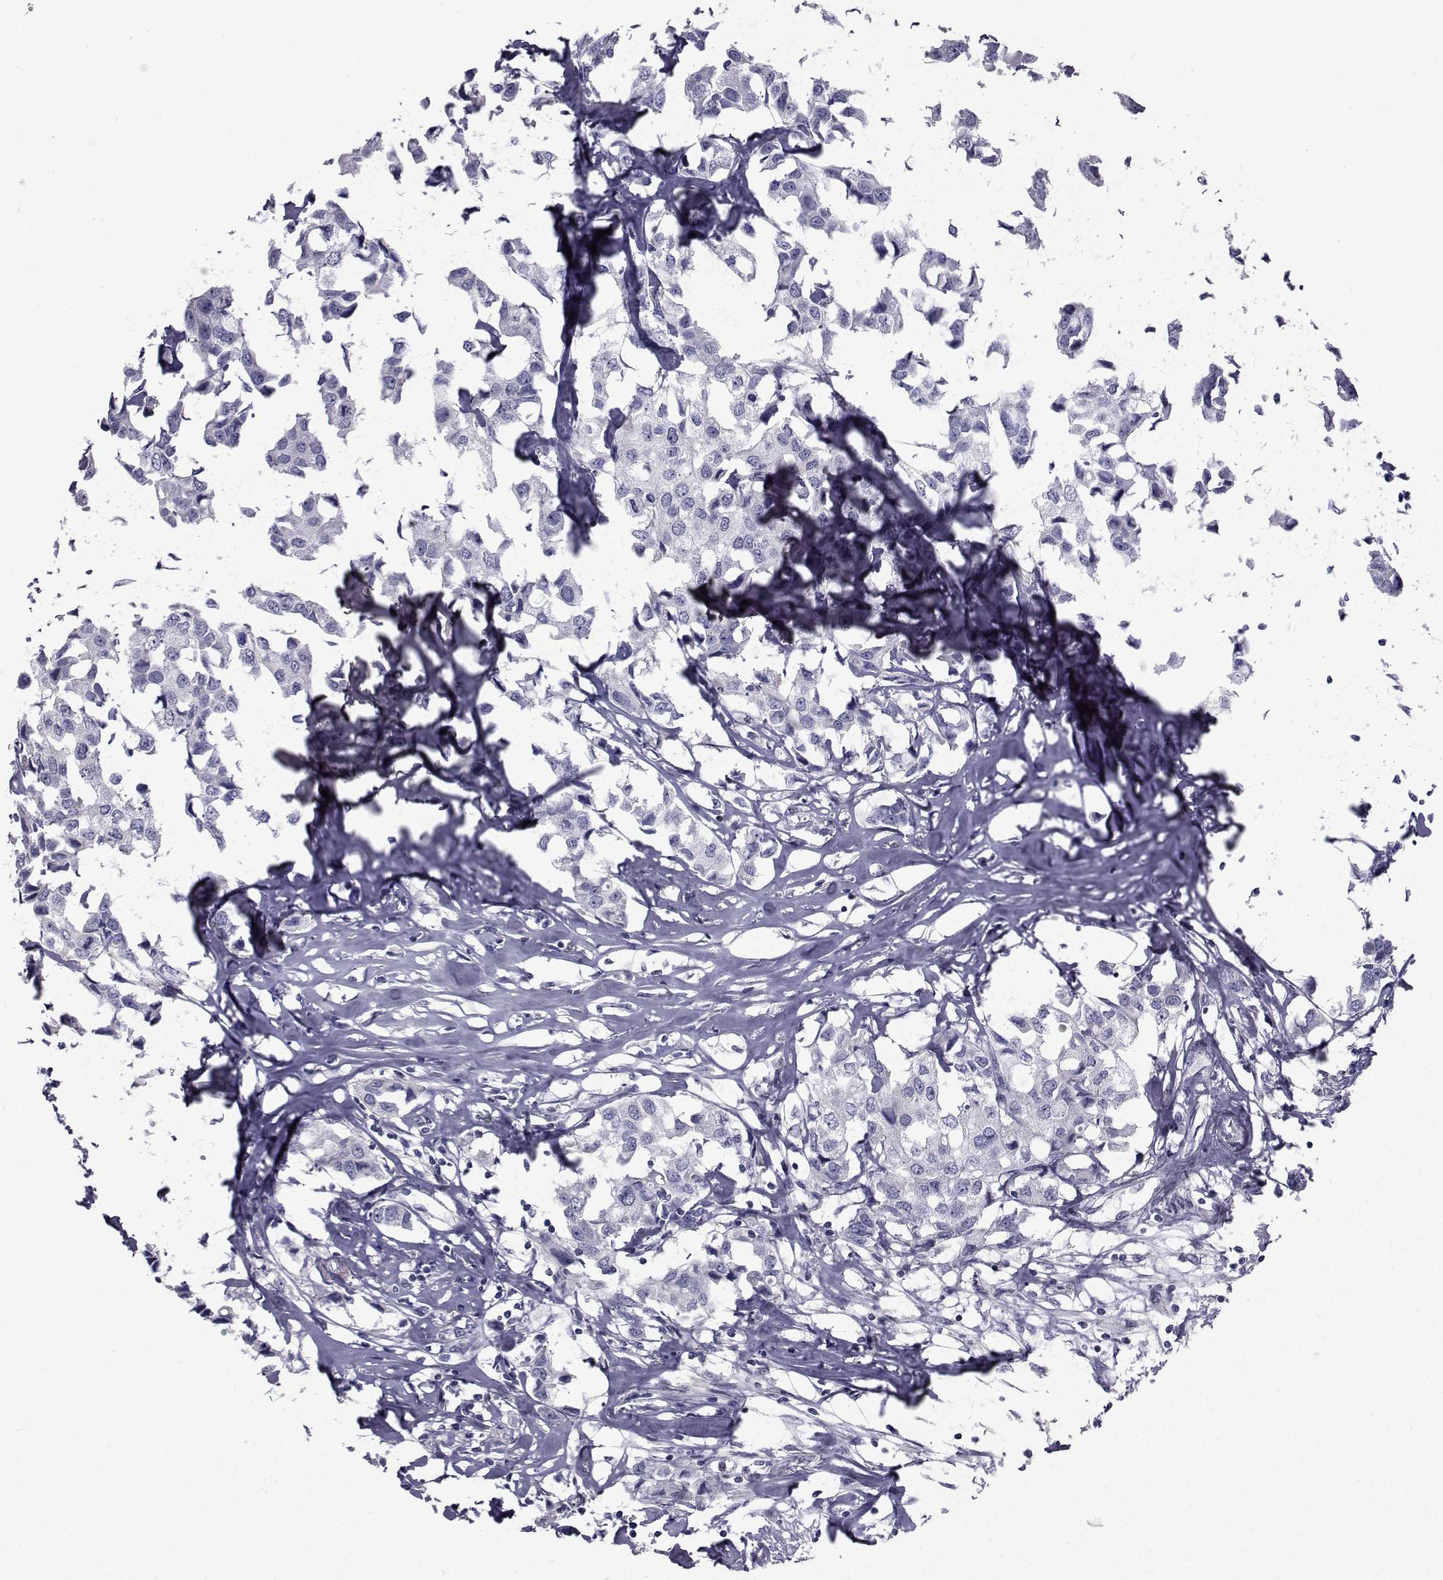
{"staining": {"intensity": "negative", "quantity": "none", "location": "none"}, "tissue": "breast cancer", "cell_type": "Tumor cells", "image_type": "cancer", "snomed": [{"axis": "morphology", "description": "Duct carcinoma"}, {"axis": "topography", "description": "Breast"}], "caption": "A high-resolution image shows immunohistochemistry (IHC) staining of invasive ductal carcinoma (breast), which reveals no significant expression in tumor cells. (DAB (3,3'-diaminobenzidine) immunohistochemistry, high magnification).", "gene": "FDXR", "patient": {"sex": "female", "age": 80}}